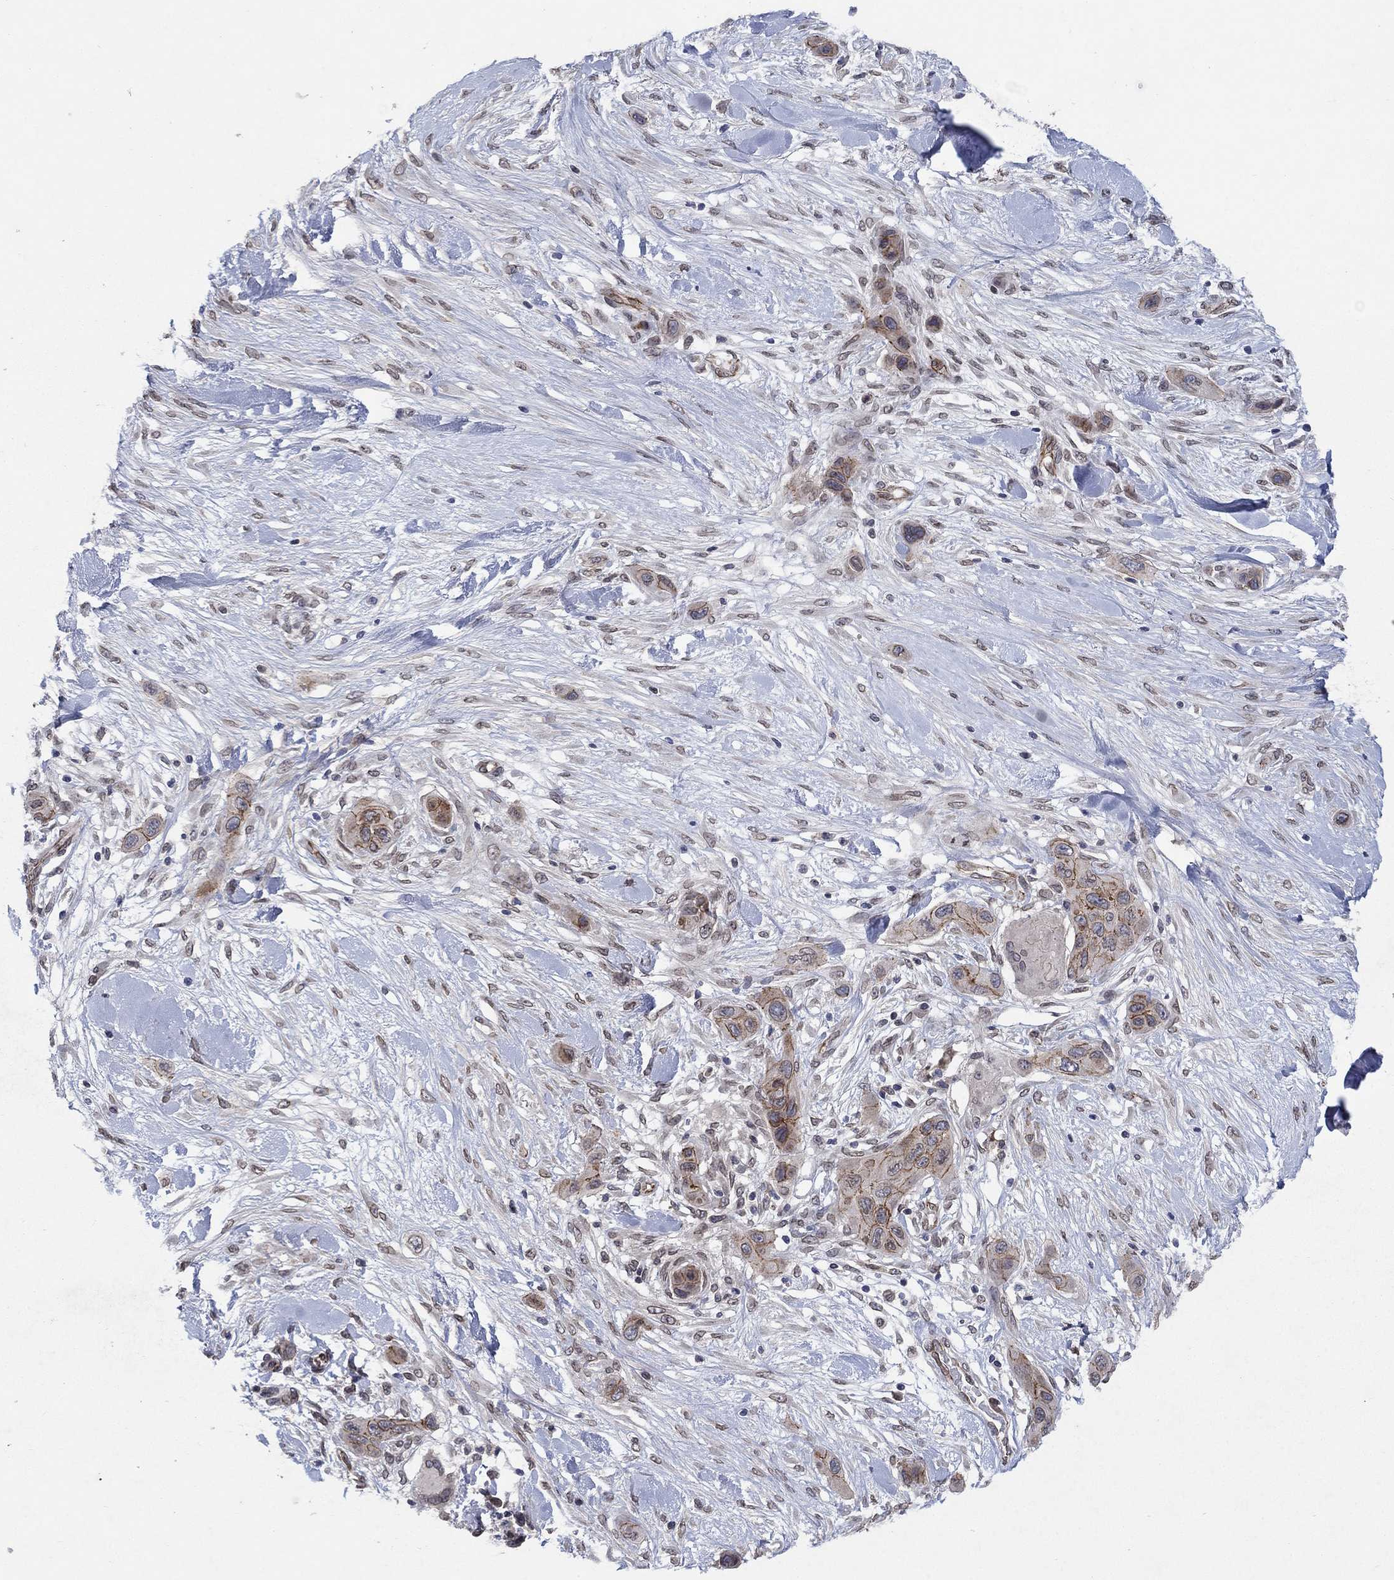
{"staining": {"intensity": "moderate", "quantity": ">75%", "location": "cytoplasmic/membranous"}, "tissue": "skin cancer", "cell_type": "Tumor cells", "image_type": "cancer", "snomed": [{"axis": "morphology", "description": "Squamous cell carcinoma, NOS"}, {"axis": "topography", "description": "Skin"}], "caption": "Immunohistochemical staining of human skin squamous cell carcinoma reveals medium levels of moderate cytoplasmic/membranous protein staining in about >75% of tumor cells.", "gene": "EMC9", "patient": {"sex": "male", "age": 79}}